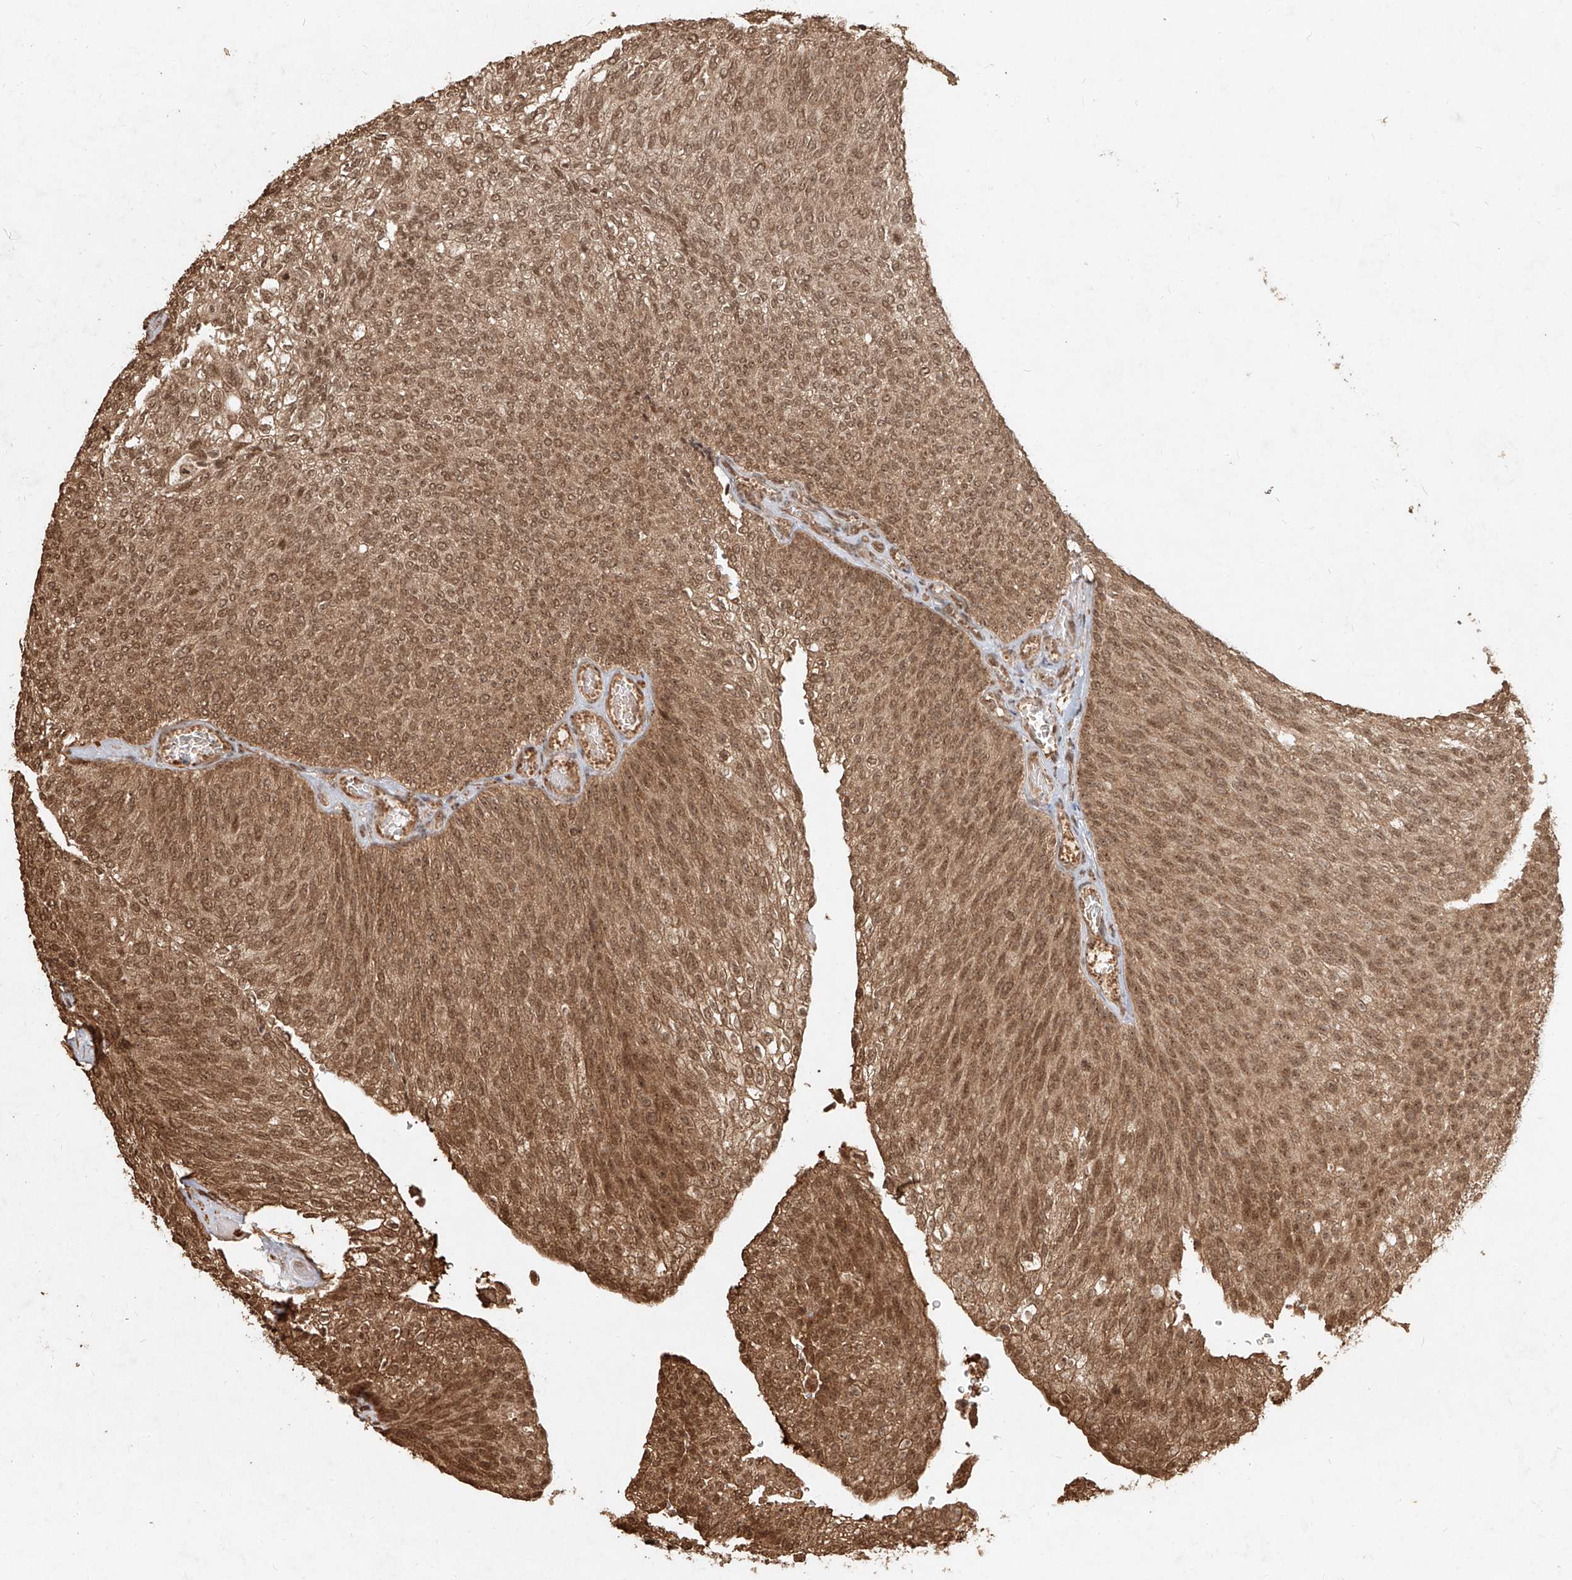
{"staining": {"intensity": "moderate", "quantity": ">75%", "location": "cytoplasmic/membranous,nuclear"}, "tissue": "urothelial cancer", "cell_type": "Tumor cells", "image_type": "cancer", "snomed": [{"axis": "morphology", "description": "Urothelial carcinoma, Low grade"}, {"axis": "topography", "description": "Urinary bladder"}], "caption": "About >75% of tumor cells in urothelial cancer reveal moderate cytoplasmic/membranous and nuclear protein expression as visualized by brown immunohistochemical staining.", "gene": "UBE2K", "patient": {"sex": "female", "age": 79}}